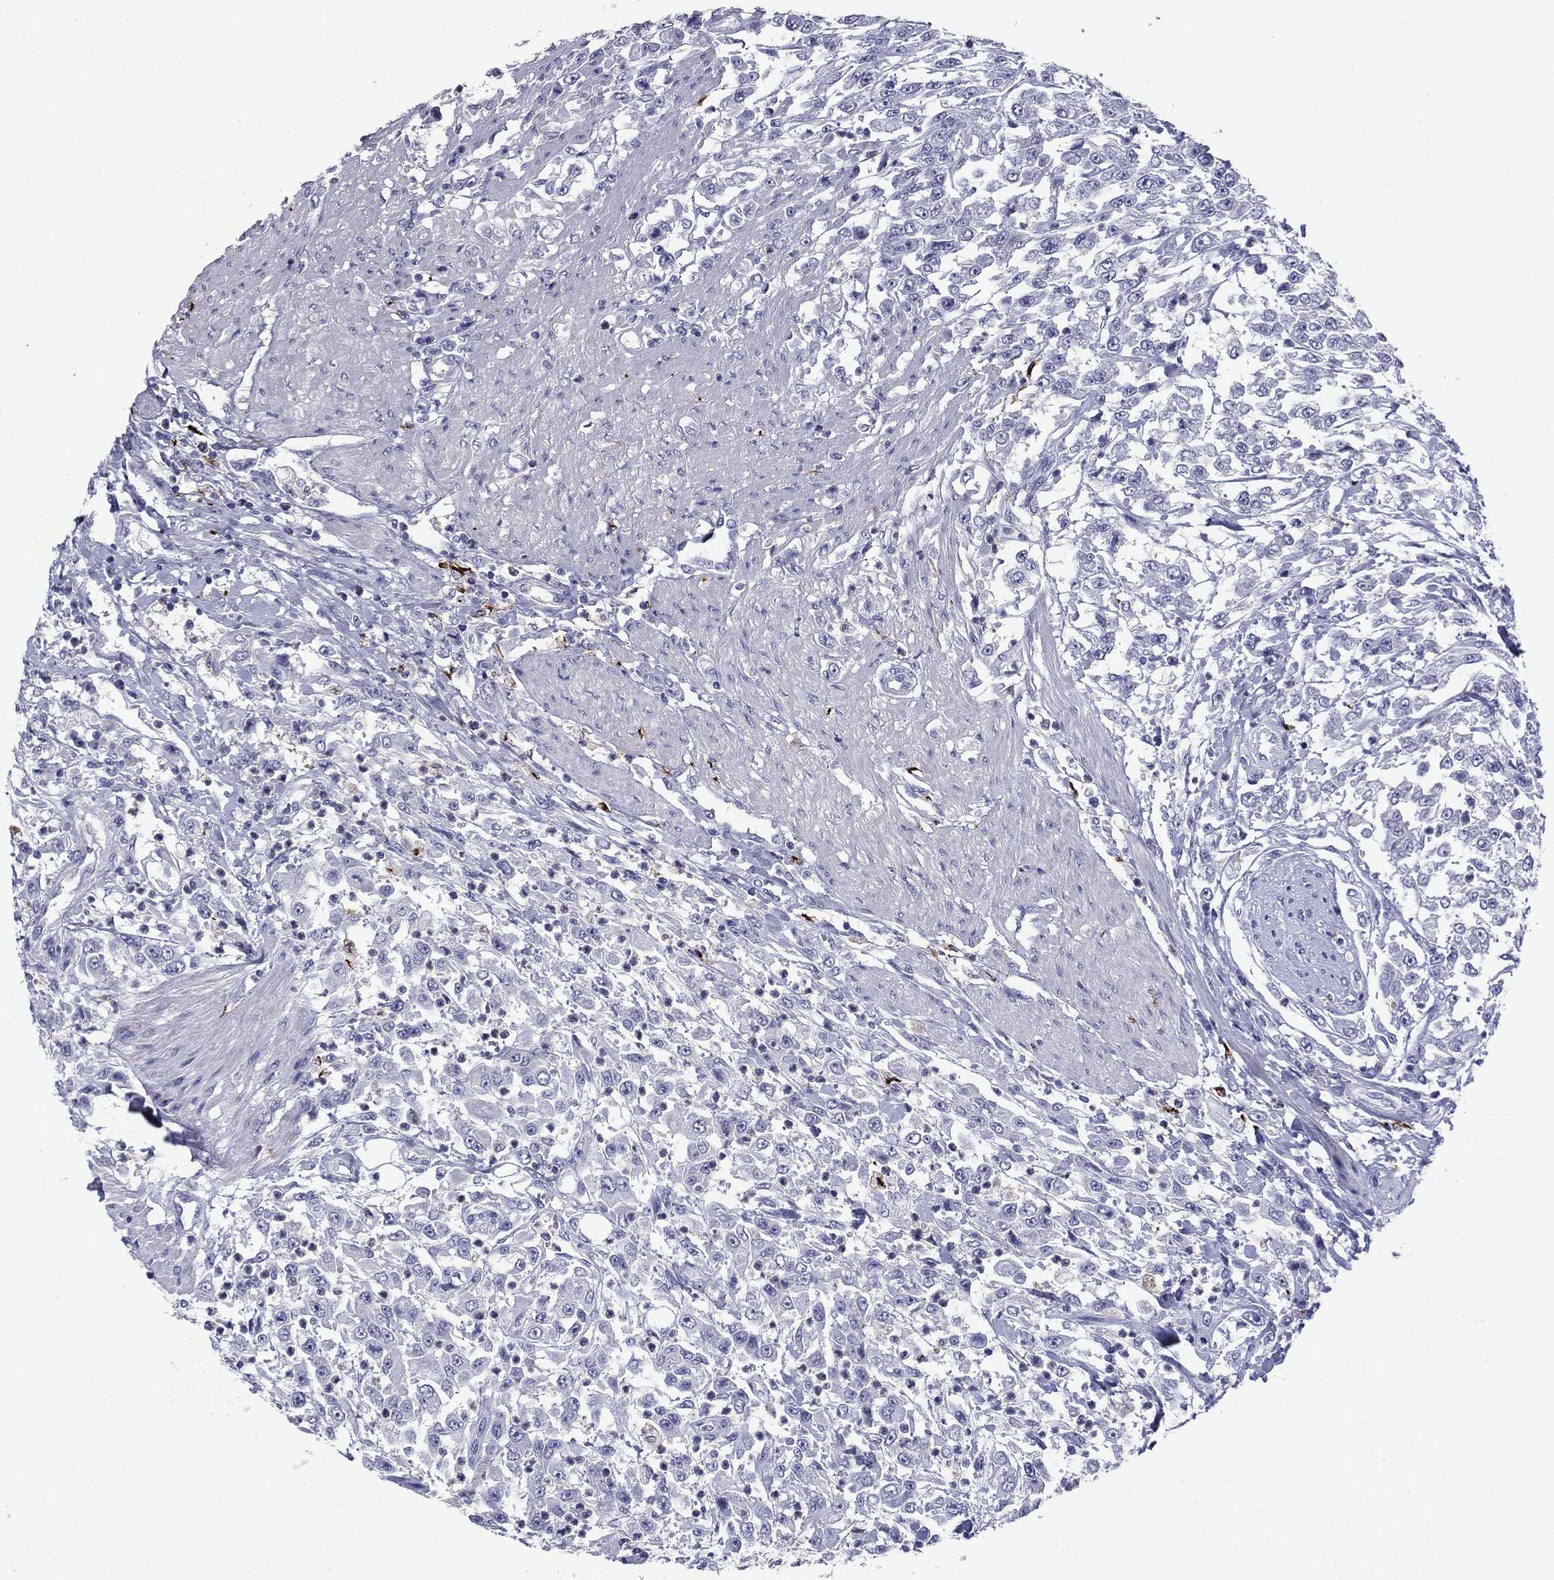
{"staining": {"intensity": "negative", "quantity": "none", "location": "none"}, "tissue": "urothelial cancer", "cell_type": "Tumor cells", "image_type": "cancer", "snomed": [{"axis": "morphology", "description": "Urothelial carcinoma, High grade"}, {"axis": "topography", "description": "Urinary bladder"}], "caption": "Protein analysis of urothelial cancer exhibits no significant positivity in tumor cells.", "gene": "CFAP119", "patient": {"sex": "male", "age": 46}}